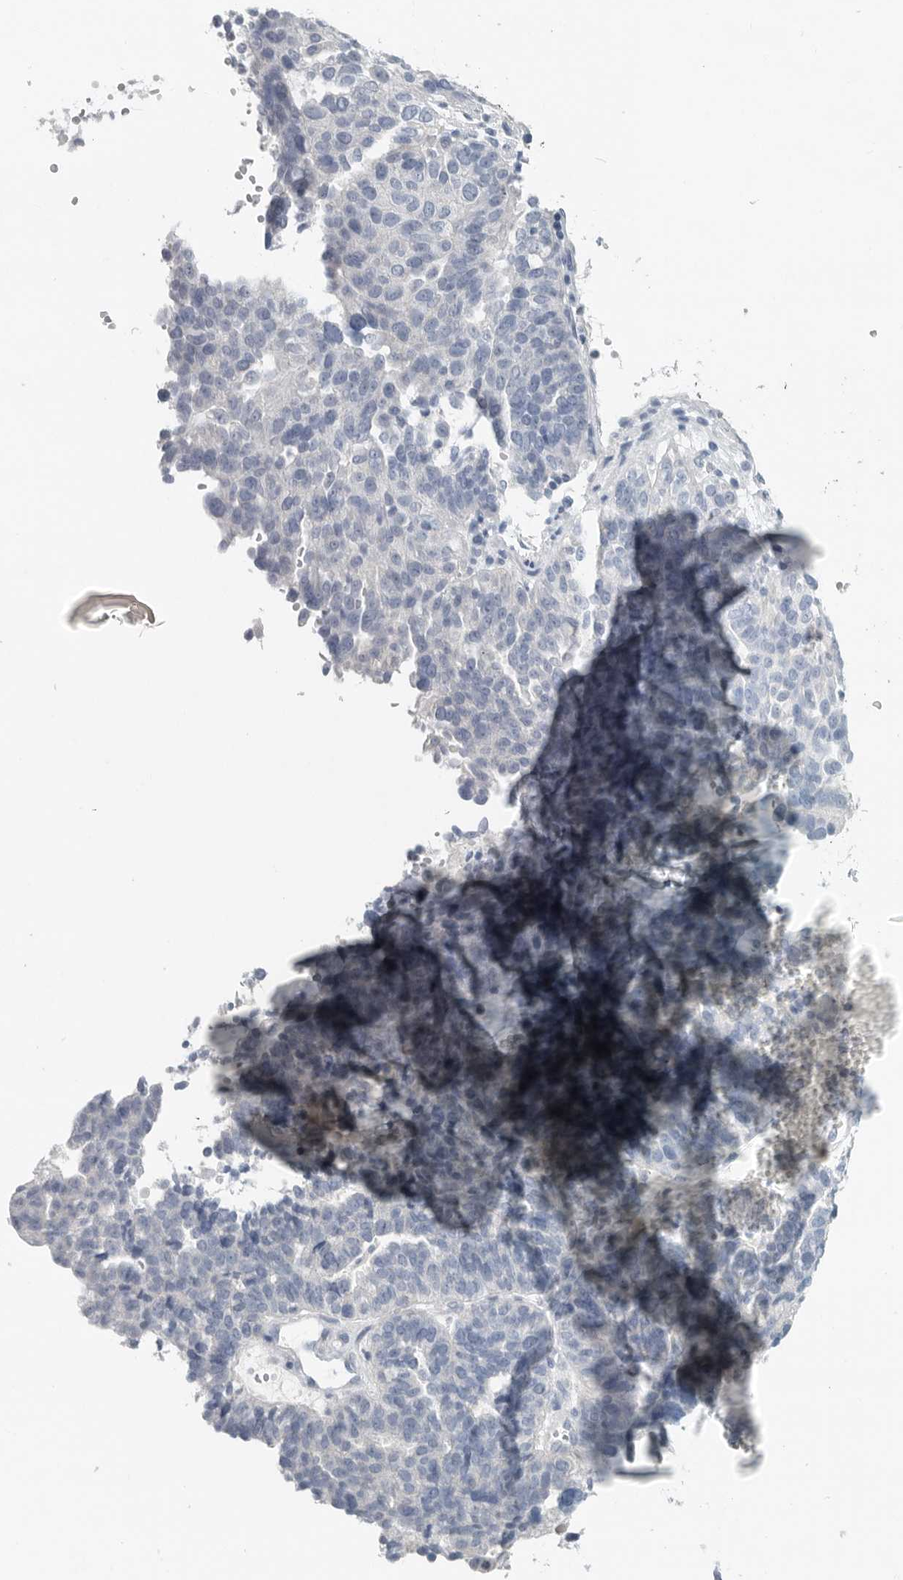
{"staining": {"intensity": "negative", "quantity": "none", "location": "none"}, "tissue": "ovarian cancer", "cell_type": "Tumor cells", "image_type": "cancer", "snomed": [{"axis": "morphology", "description": "Cystadenocarcinoma, serous, NOS"}, {"axis": "topography", "description": "Ovary"}], "caption": "This is an immunohistochemistry histopathology image of ovarian serous cystadenocarcinoma. There is no positivity in tumor cells.", "gene": "REG4", "patient": {"sex": "female", "age": 59}}